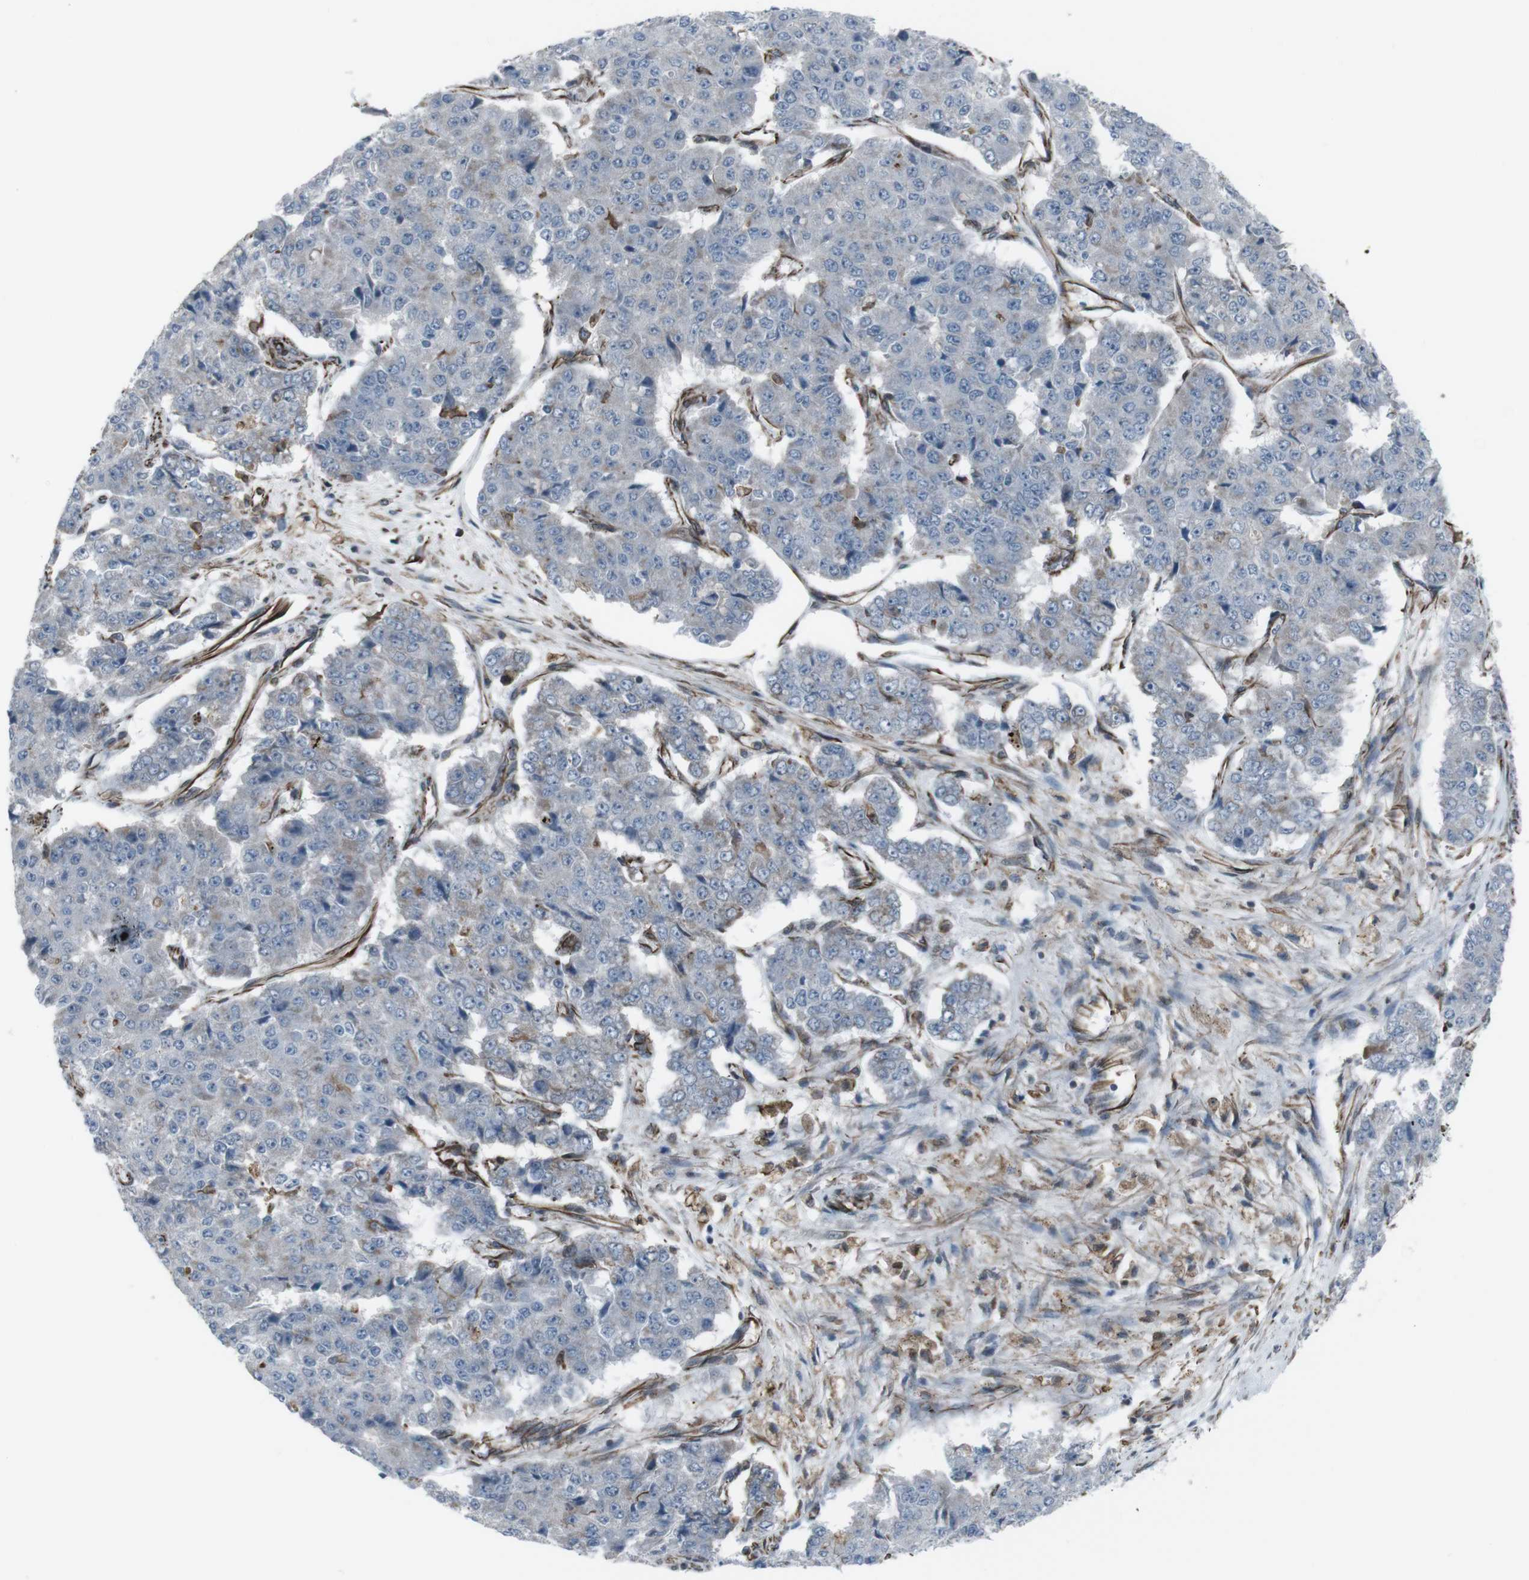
{"staining": {"intensity": "moderate", "quantity": "<25%", "location": "cytoplasmic/membranous"}, "tissue": "pancreatic cancer", "cell_type": "Tumor cells", "image_type": "cancer", "snomed": [{"axis": "morphology", "description": "Adenocarcinoma, NOS"}, {"axis": "topography", "description": "Pancreas"}], "caption": "DAB immunohistochemical staining of human adenocarcinoma (pancreatic) displays moderate cytoplasmic/membranous protein expression in approximately <25% of tumor cells.", "gene": "TMEM141", "patient": {"sex": "male", "age": 50}}